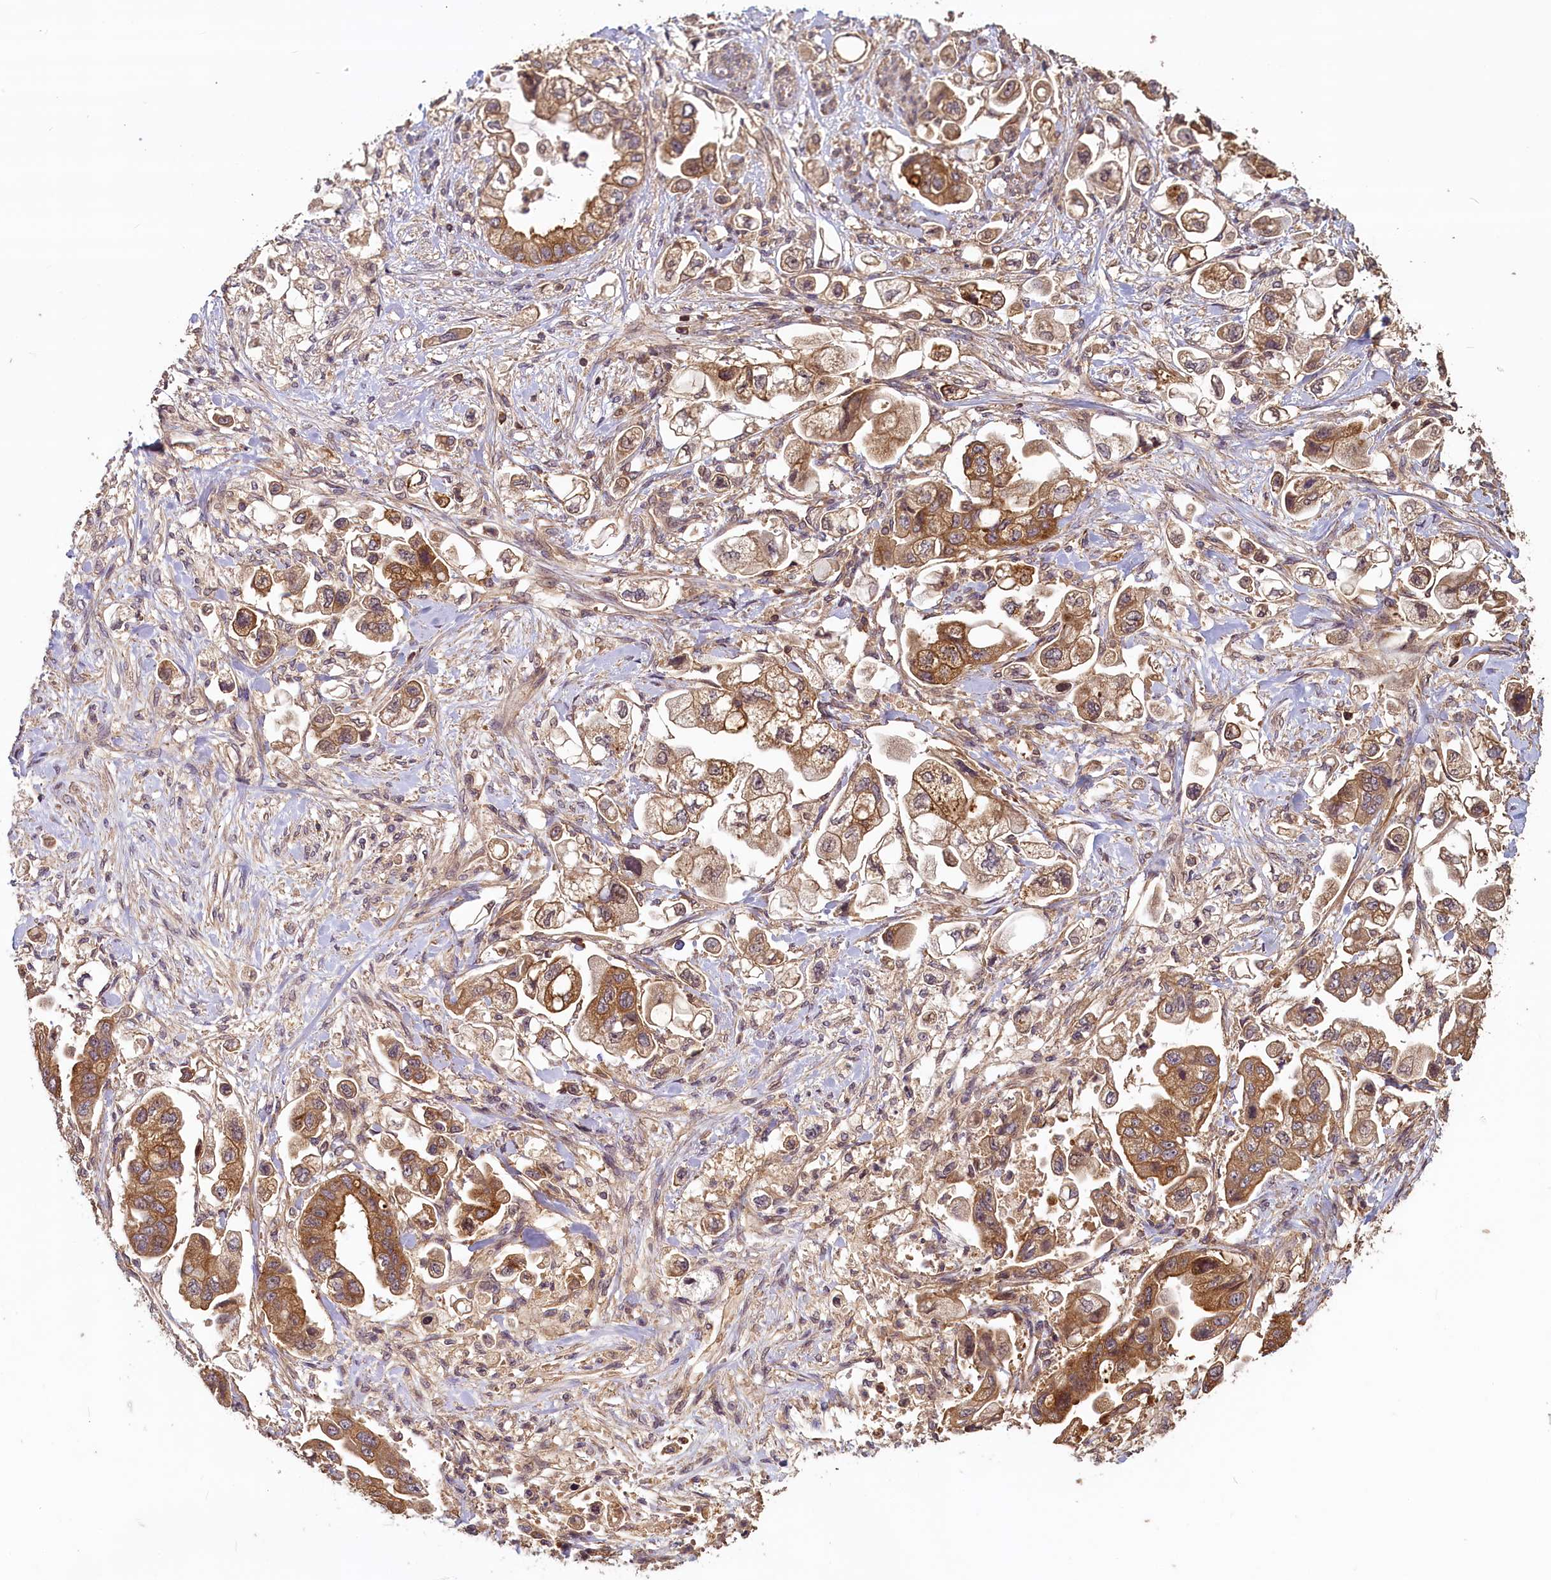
{"staining": {"intensity": "moderate", "quantity": ">75%", "location": "cytoplasmic/membranous"}, "tissue": "stomach cancer", "cell_type": "Tumor cells", "image_type": "cancer", "snomed": [{"axis": "morphology", "description": "Adenocarcinoma, NOS"}, {"axis": "topography", "description": "Stomach"}], "caption": "This histopathology image displays immunohistochemistry staining of stomach cancer (adenocarcinoma), with medium moderate cytoplasmic/membranous staining in about >75% of tumor cells.", "gene": "NUDT6", "patient": {"sex": "male", "age": 62}}